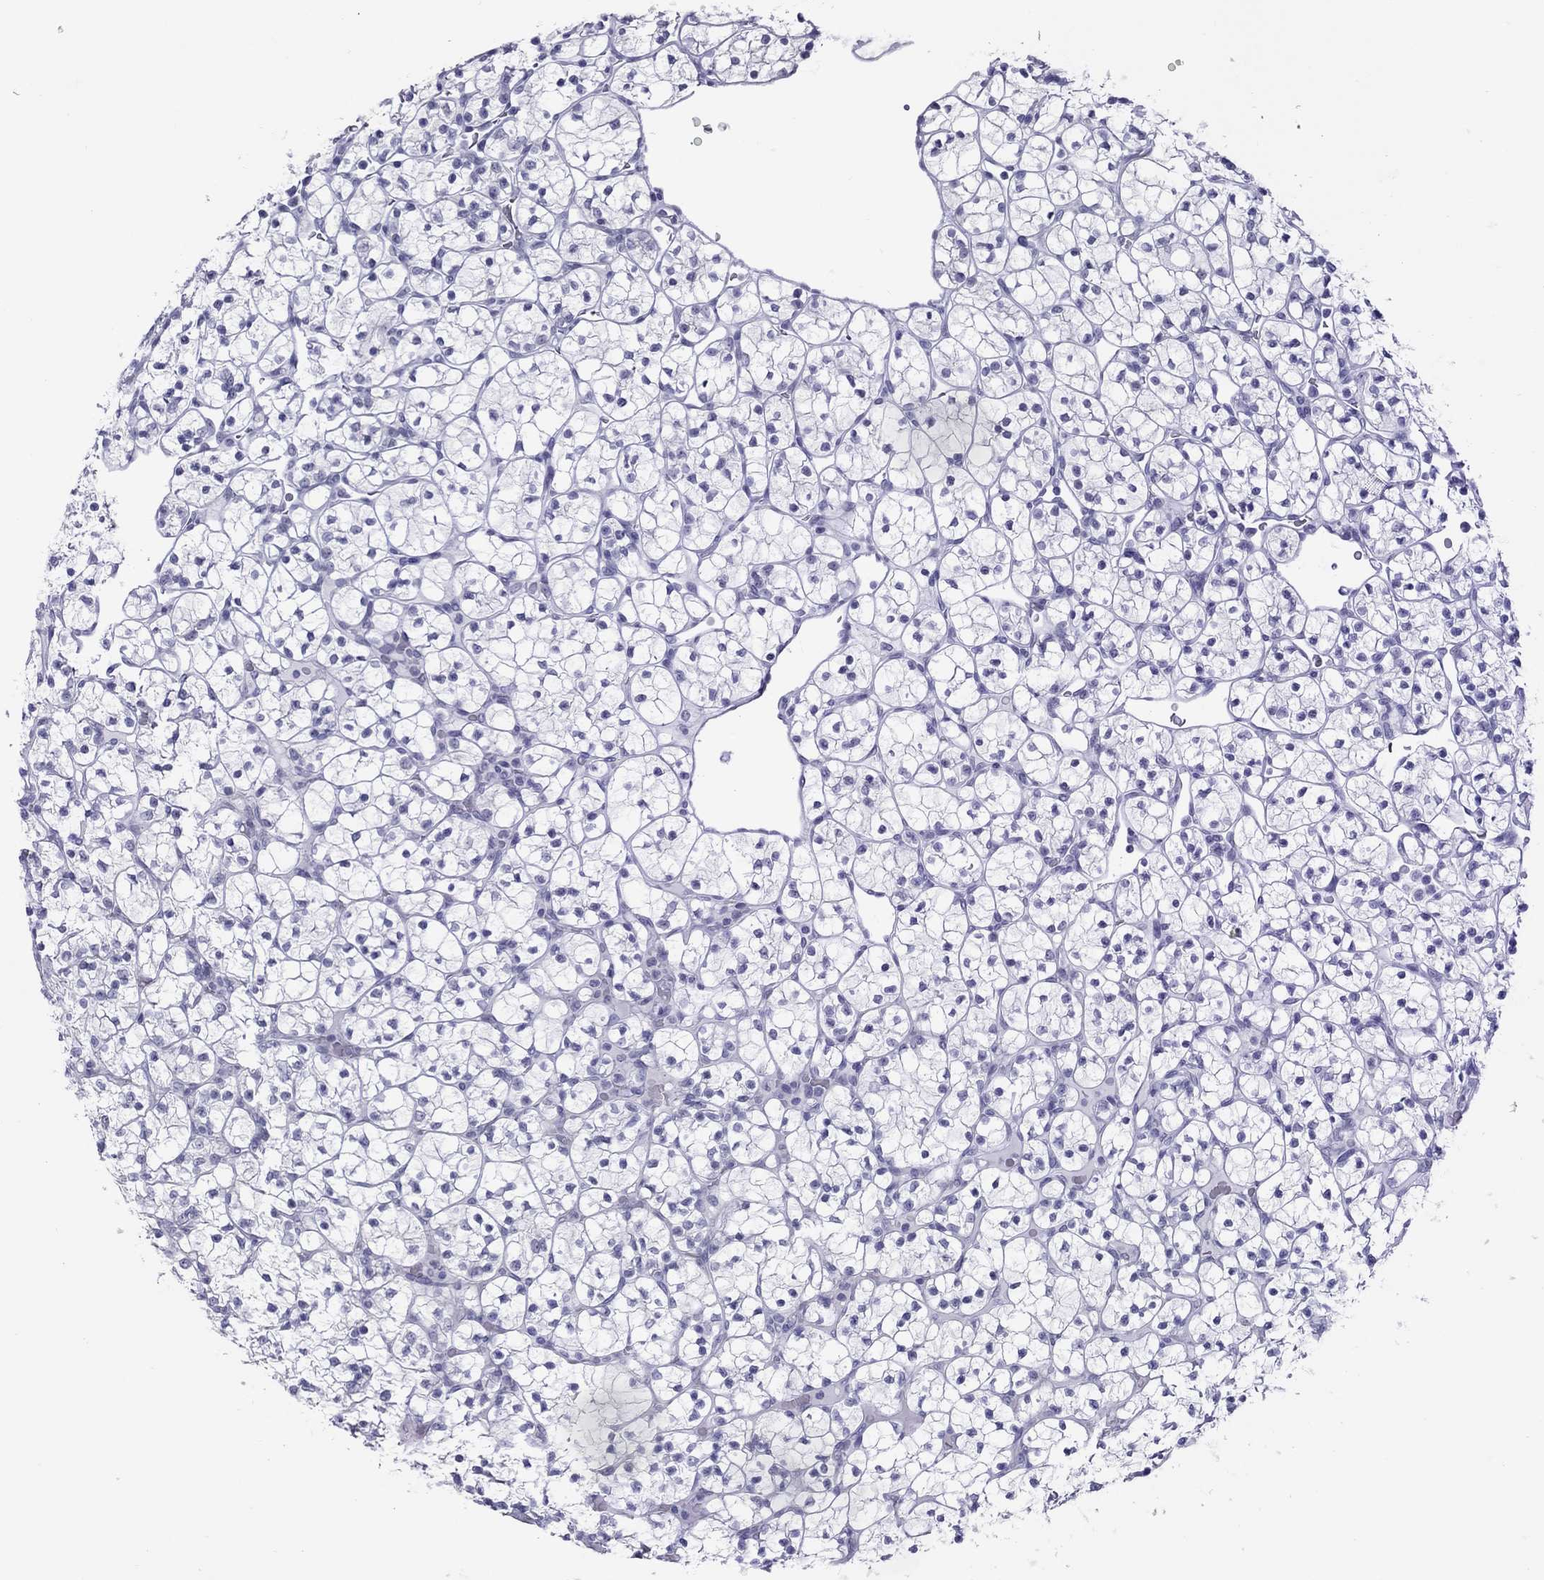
{"staining": {"intensity": "negative", "quantity": "none", "location": "none"}, "tissue": "renal cancer", "cell_type": "Tumor cells", "image_type": "cancer", "snomed": [{"axis": "morphology", "description": "Adenocarcinoma, NOS"}, {"axis": "topography", "description": "Kidney"}], "caption": "DAB (3,3'-diaminobenzidine) immunohistochemical staining of human adenocarcinoma (renal) demonstrates no significant expression in tumor cells. (DAB immunohistochemistry (IHC) with hematoxylin counter stain).", "gene": "CHRNB3", "patient": {"sex": "female", "age": 89}}